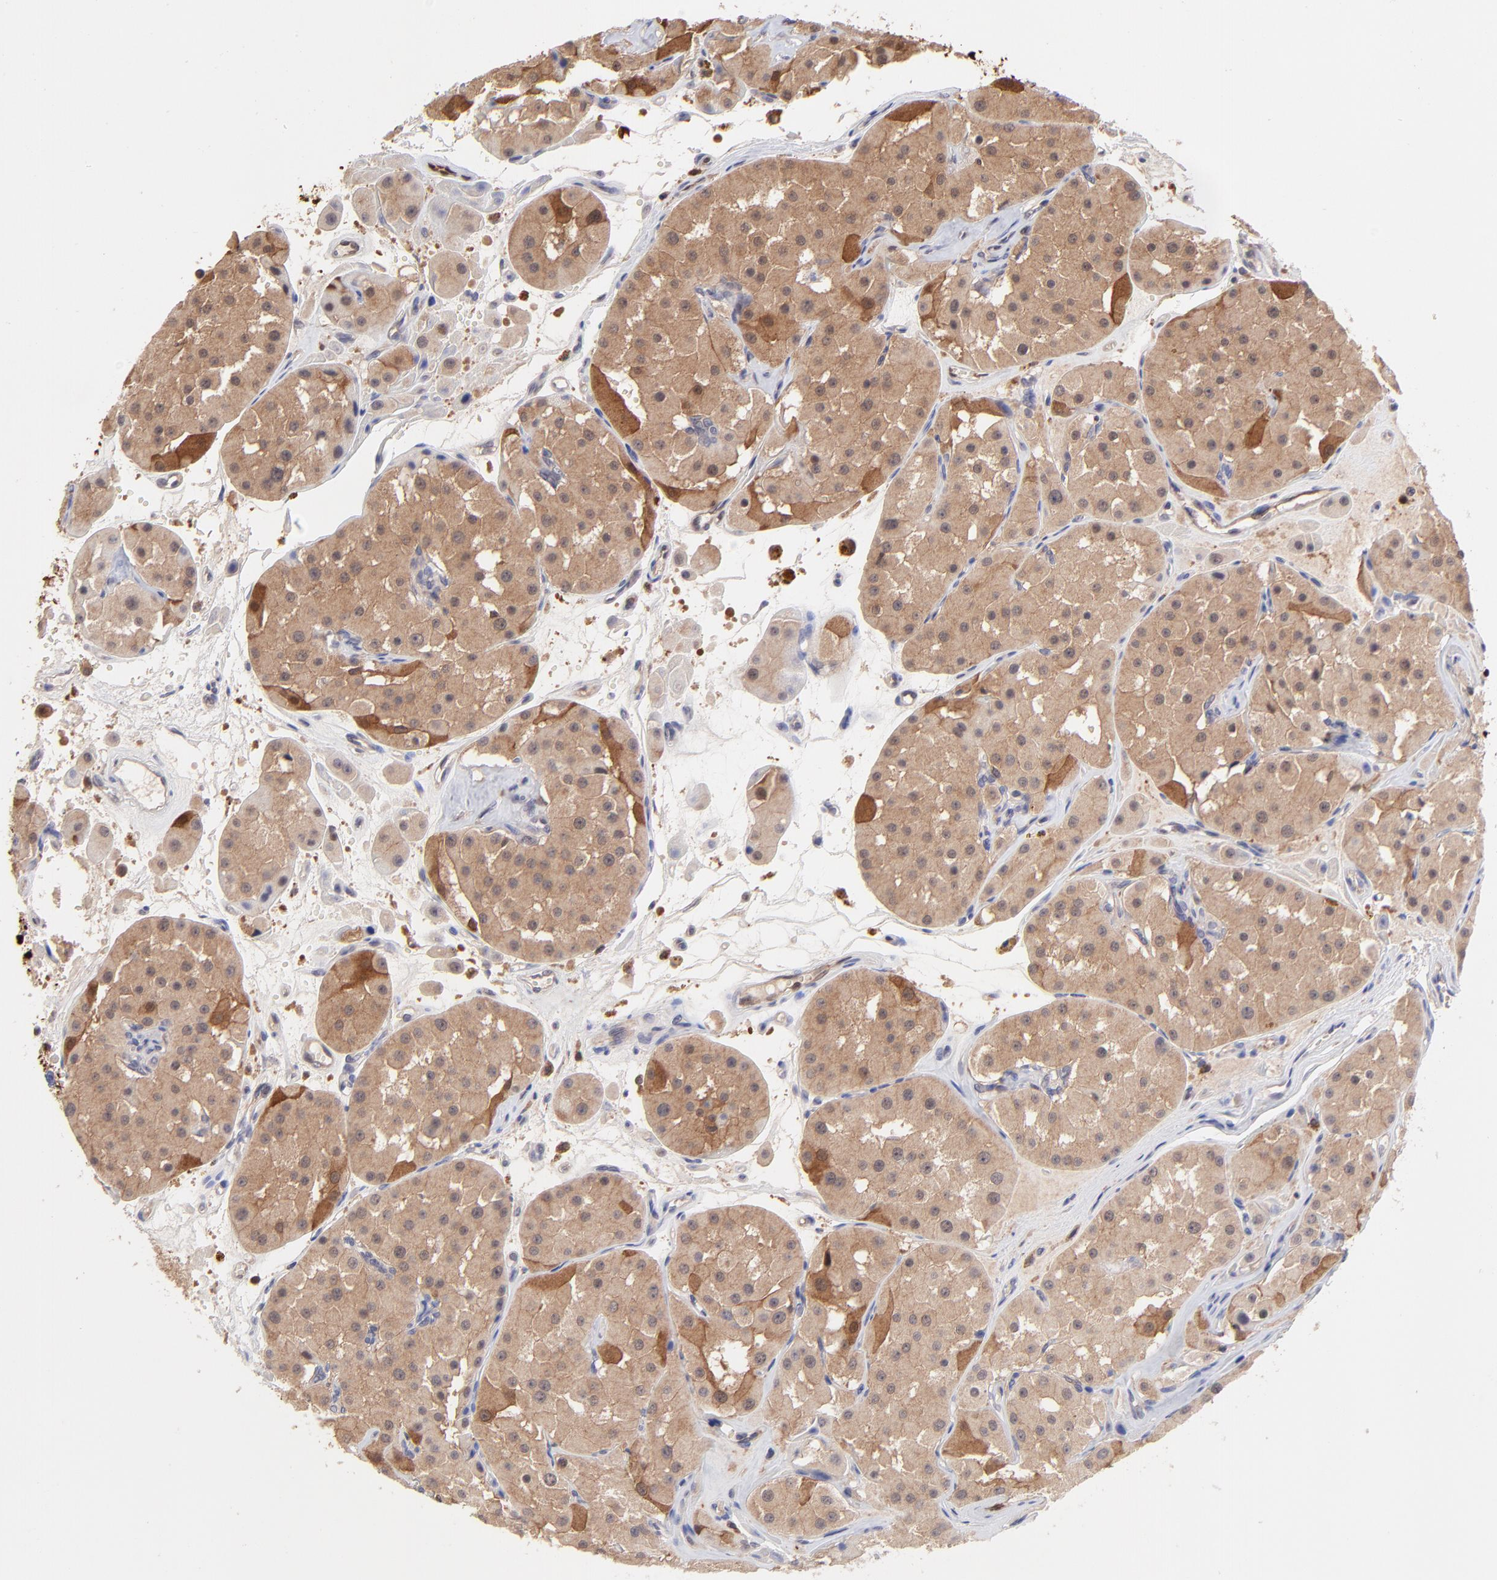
{"staining": {"intensity": "weak", "quantity": ">75%", "location": "cytoplasmic/membranous"}, "tissue": "renal cancer", "cell_type": "Tumor cells", "image_type": "cancer", "snomed": [{"axis": "morphology", "description": "Adenocarcinoma, uncertain malignant potential"}, {"axis": "topography", "description": "Kidney"}], "caption": "IHC (DAB) staining of renal cancer reveals weak cytoplasmic/membranous protein staining in approximately >75% of tumor cells. (Brightfield microscopy of DAB IHC at high magnification).", "gene": "HYAL1", "patient": {"sex": "male", "age": 63}}